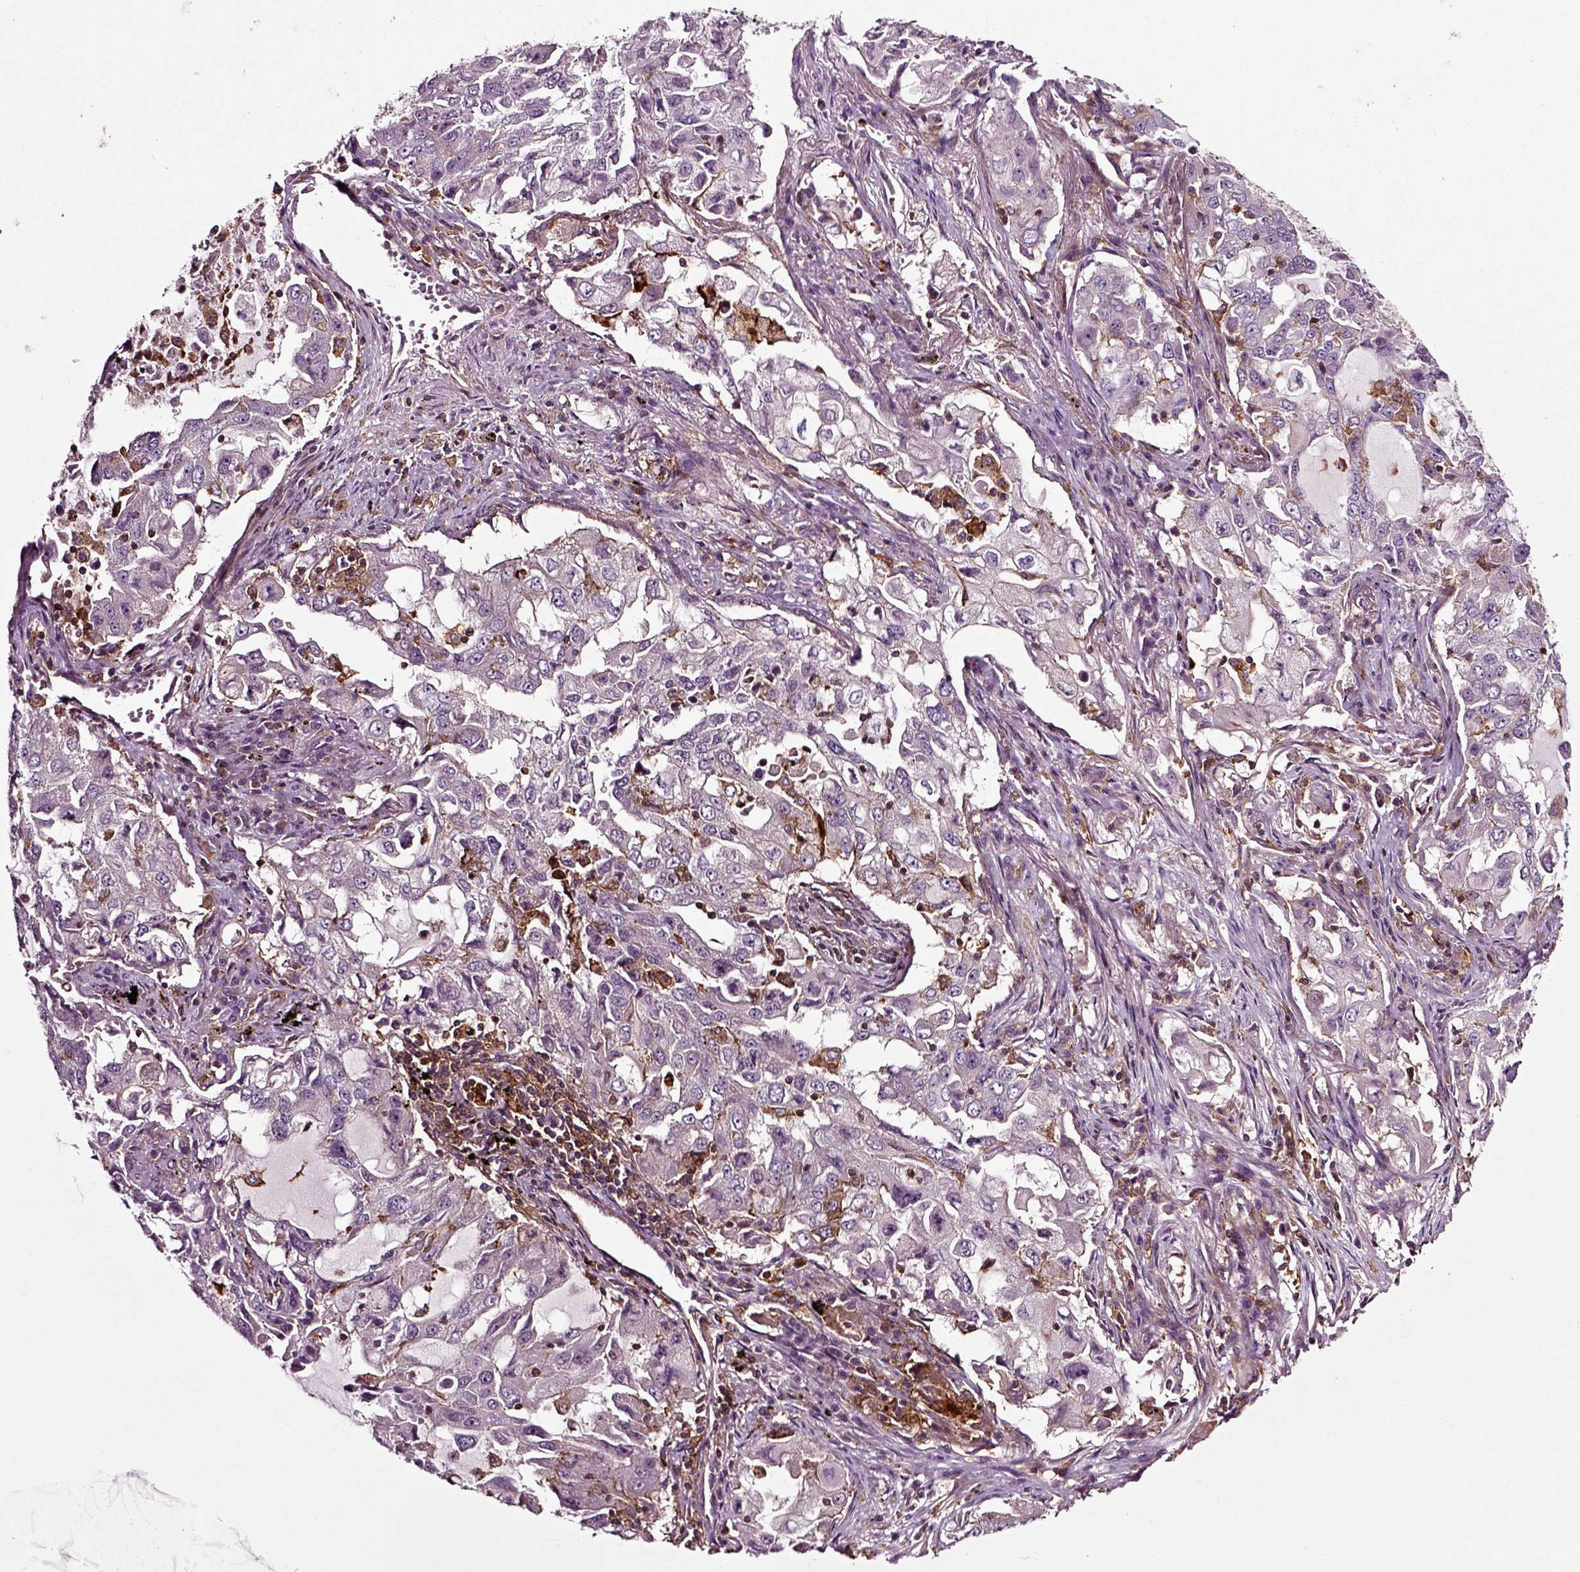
{"staining": {"intensity": "negative", "quantity": "none", "location": "none"}, "tissue": "lung cancer", "cell_type": "Tumor cells", "image_type": "cancer", "snomed": [{"axis": "morphology", "description": "Adenocarcinoma, NOS"}, {"axis": "topography", "description": "Lung"}], "caption": "Tumor cells are negative for brown protein staining in adenocarcinoma (lung).", "gene": "RHOF", "patient": {"sex": "female", "age": 61}}